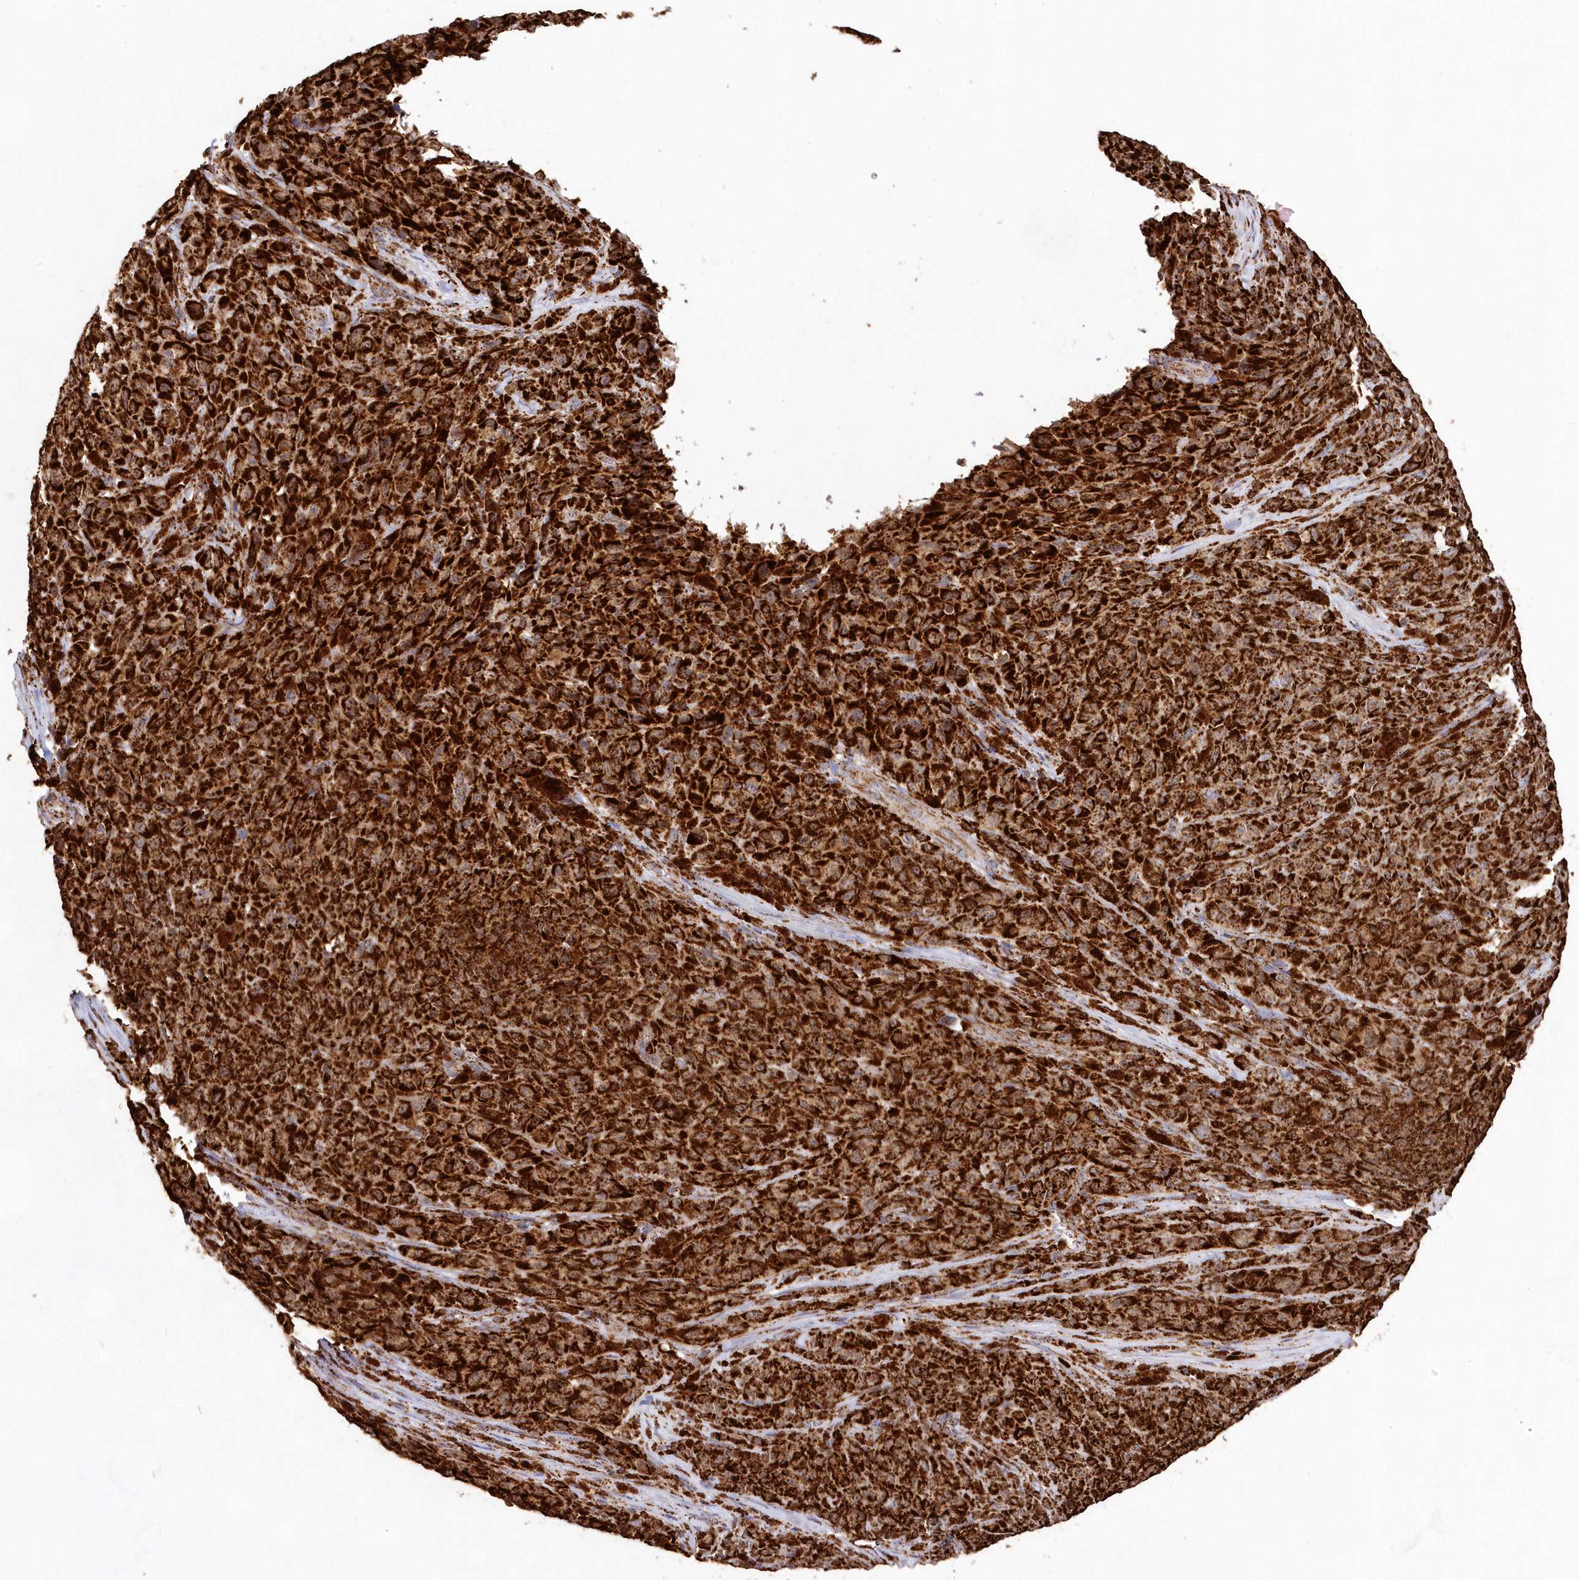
{"staining": {"intensity": "strong", "quantity": ">75%", "location": "cytoplasmic/membranous"}, "tissue": "melanoma", "cell_type": "Tumor cells", "image_type": "cancer", "snomed": [{"axis": "morphology", "description": "Malignant melanoma, NOS"}, {"axis": "topography", "description": "Skin"}], "caption": "This is a histology image of immunohistochemistry (IHC) staining of melanoma, which shows strong staining in the cytoplasmic/membranous of tumor cells.", "gene": "HADHB", "patient": {"sex": "female", "age": 82}}